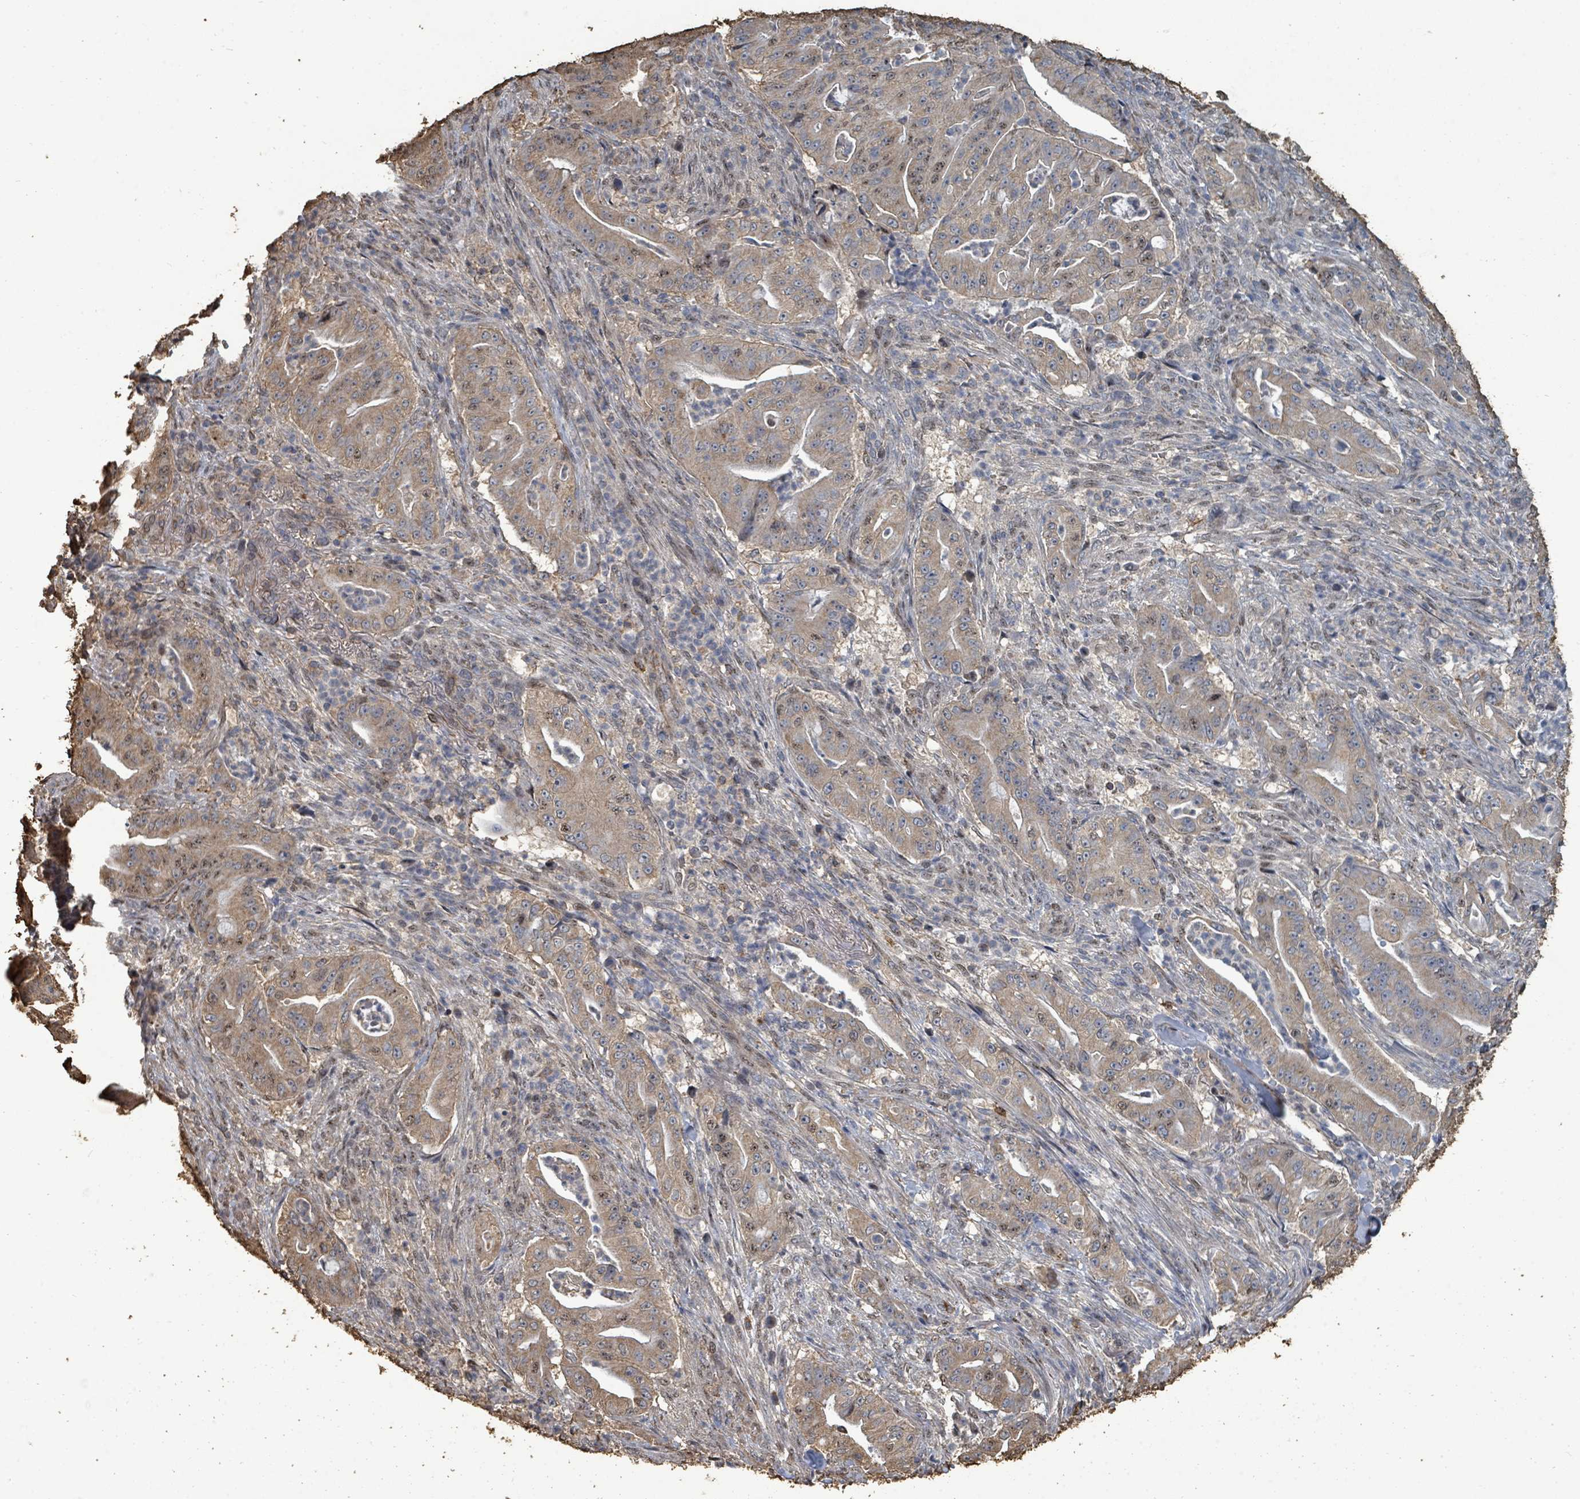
{"staining": {"intensity": "moderate", "quantity": ">75%", "location": "cytoplasmic/membranous"}, "tissue": "pancreatic cancer", "cell_type": "Tumor cells", "image_type": "cancer", "snomed": [{"axis": "morphology", "description": "Adenocarcinoma, NOS"}, {"axis": "topography", "description": "Pancreas"}], "caption": "DAB immunohistochemical staining of human pancreatic adenocarcinoma reveals moderate cytoplasmic/membranous protein positivity in approximately >75% of tumor cells.", "gene": "C6orf52", "patient": {"sex": "male", "age": 71}}